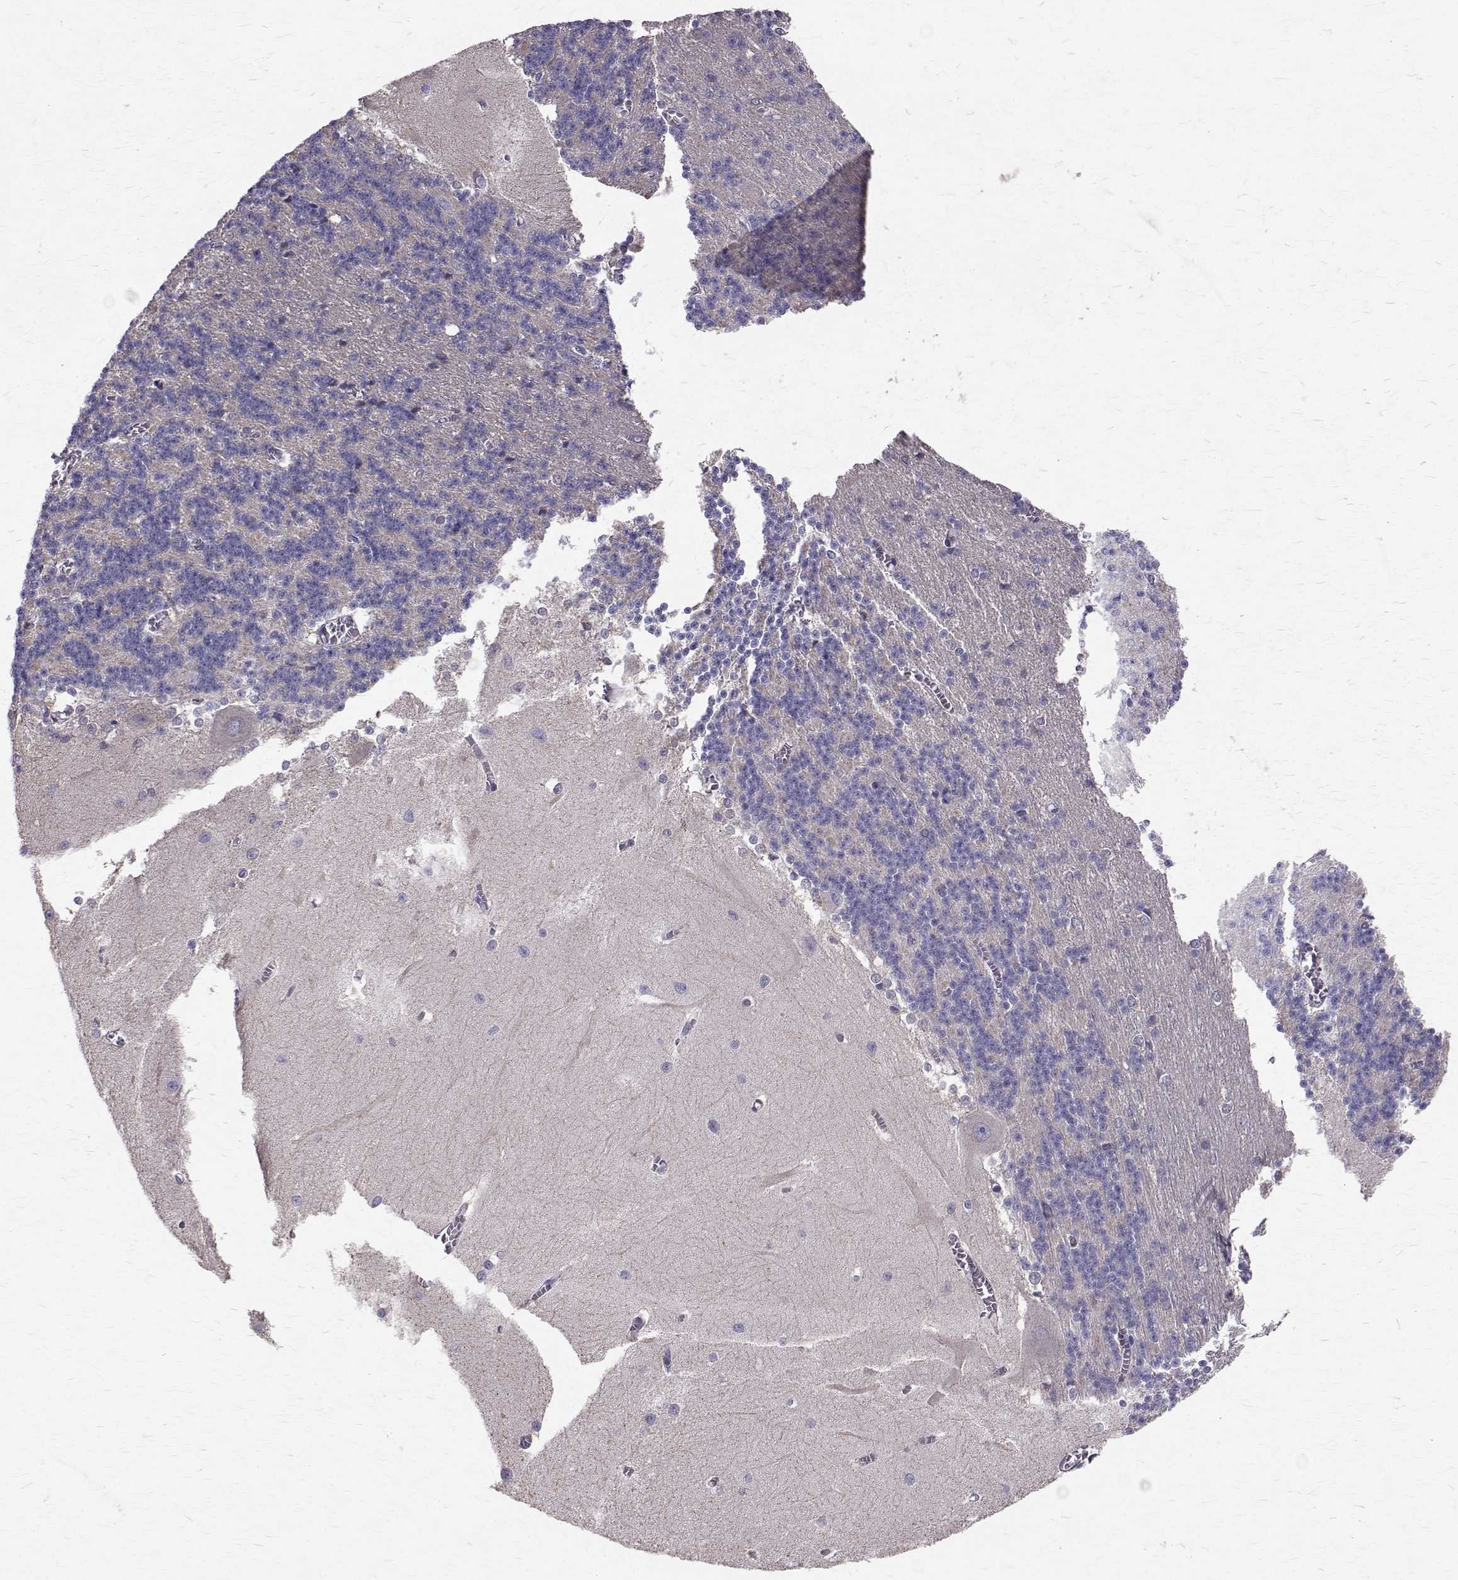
{"staining": {"intensity": "negative", "quantity": "none", "location": "none"}, "tissue": "cerebellum", "cell_type": "Cells in granular layer", "image_type": "normal", "snomed": [{"axis": "morphology", "description": "Normal tissue, NOS"}, {"axis": "topography", "description": "Cerebellum"}], "caption": "Immunohistochemistry of unremarkable human cerebellum reveals no expression in cells in granular layer.", "gene": "CCDC89", "patient": {"sex": "male", "age": 37}}